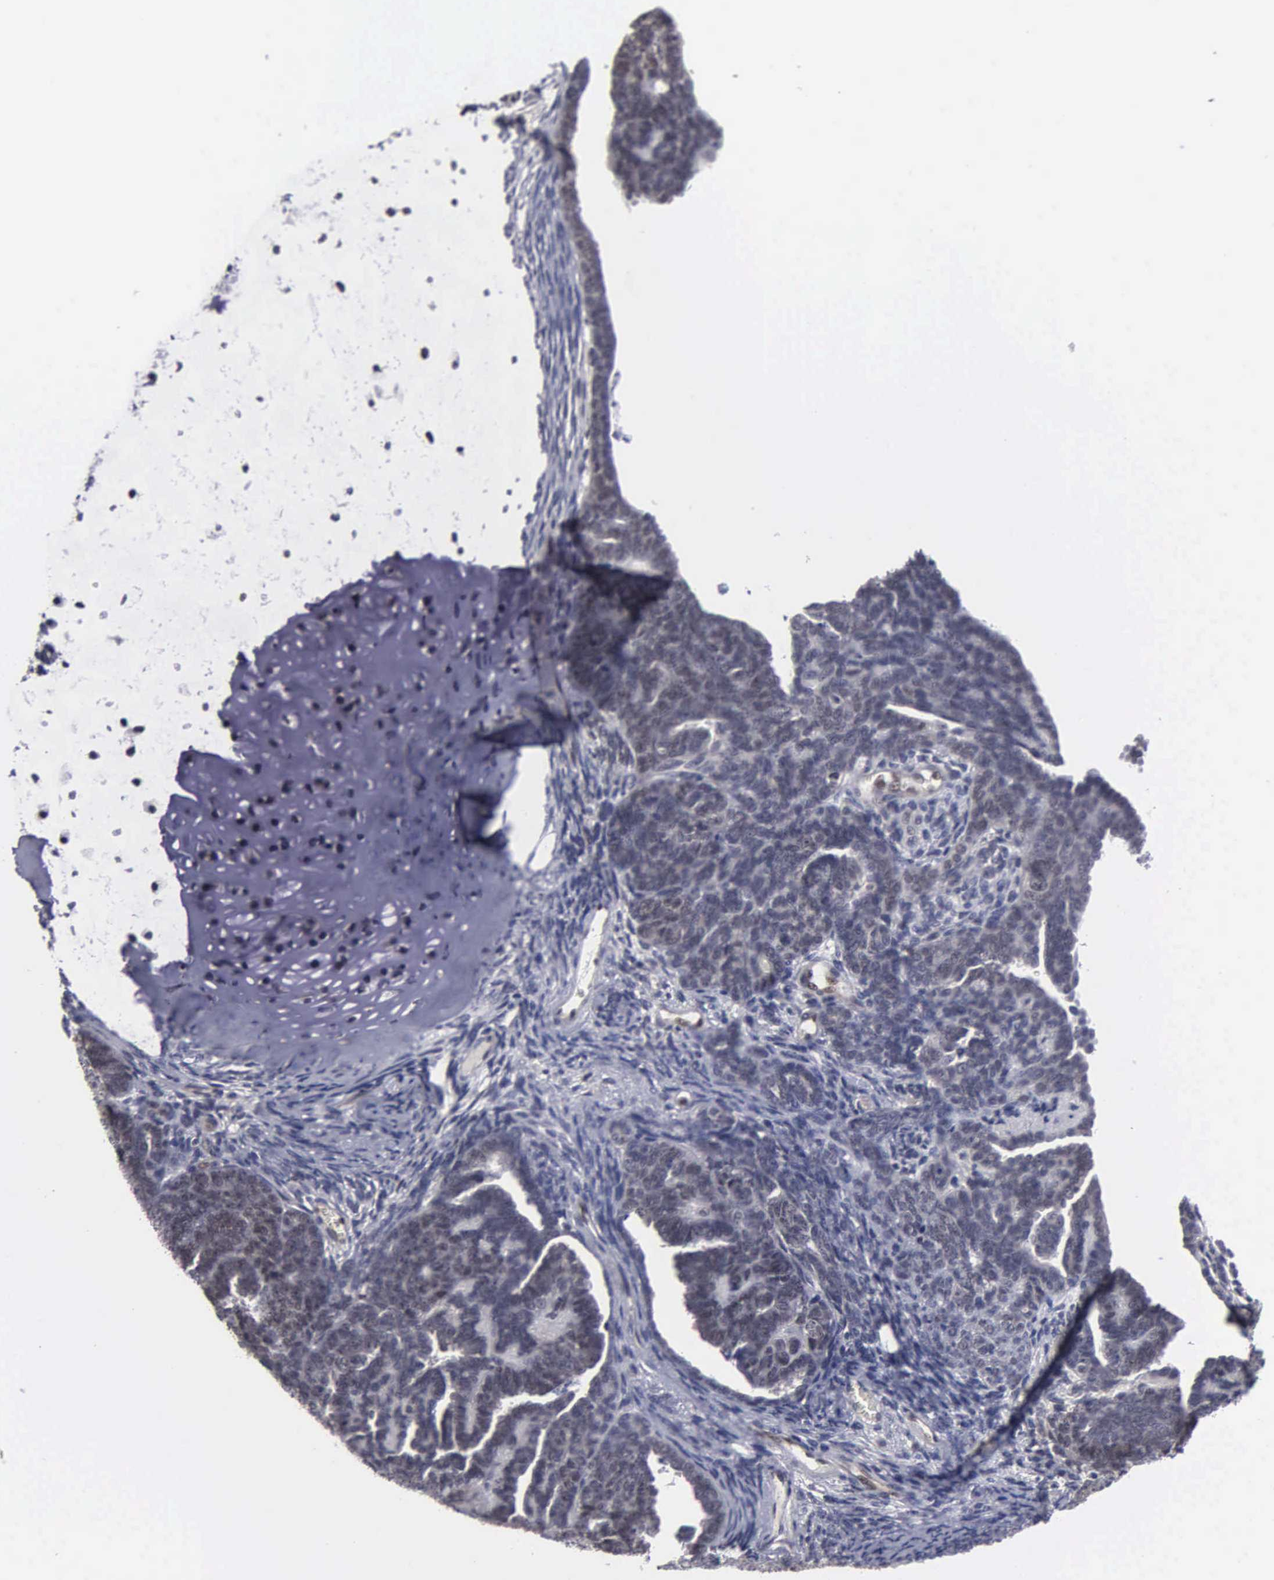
{"staining": {"intensity": "negative", "quantity": "none", "location": "none"}, "tissue": "endometrial cancer", "cell_type": "Tumor cells", "image_type": "cancer", "snomed": [{"axis": "morphology", "description": "Neoplasm, malignant, NOS"}, {"axis": "topography", "description": "Endometrium"}], "caption": "This is an immunohistochemistry micrograph of endometrial cancer. There is no staining in tumor cells.", "gene": "ZBTB33", "patient": {"sex": "female", "age": 74}}